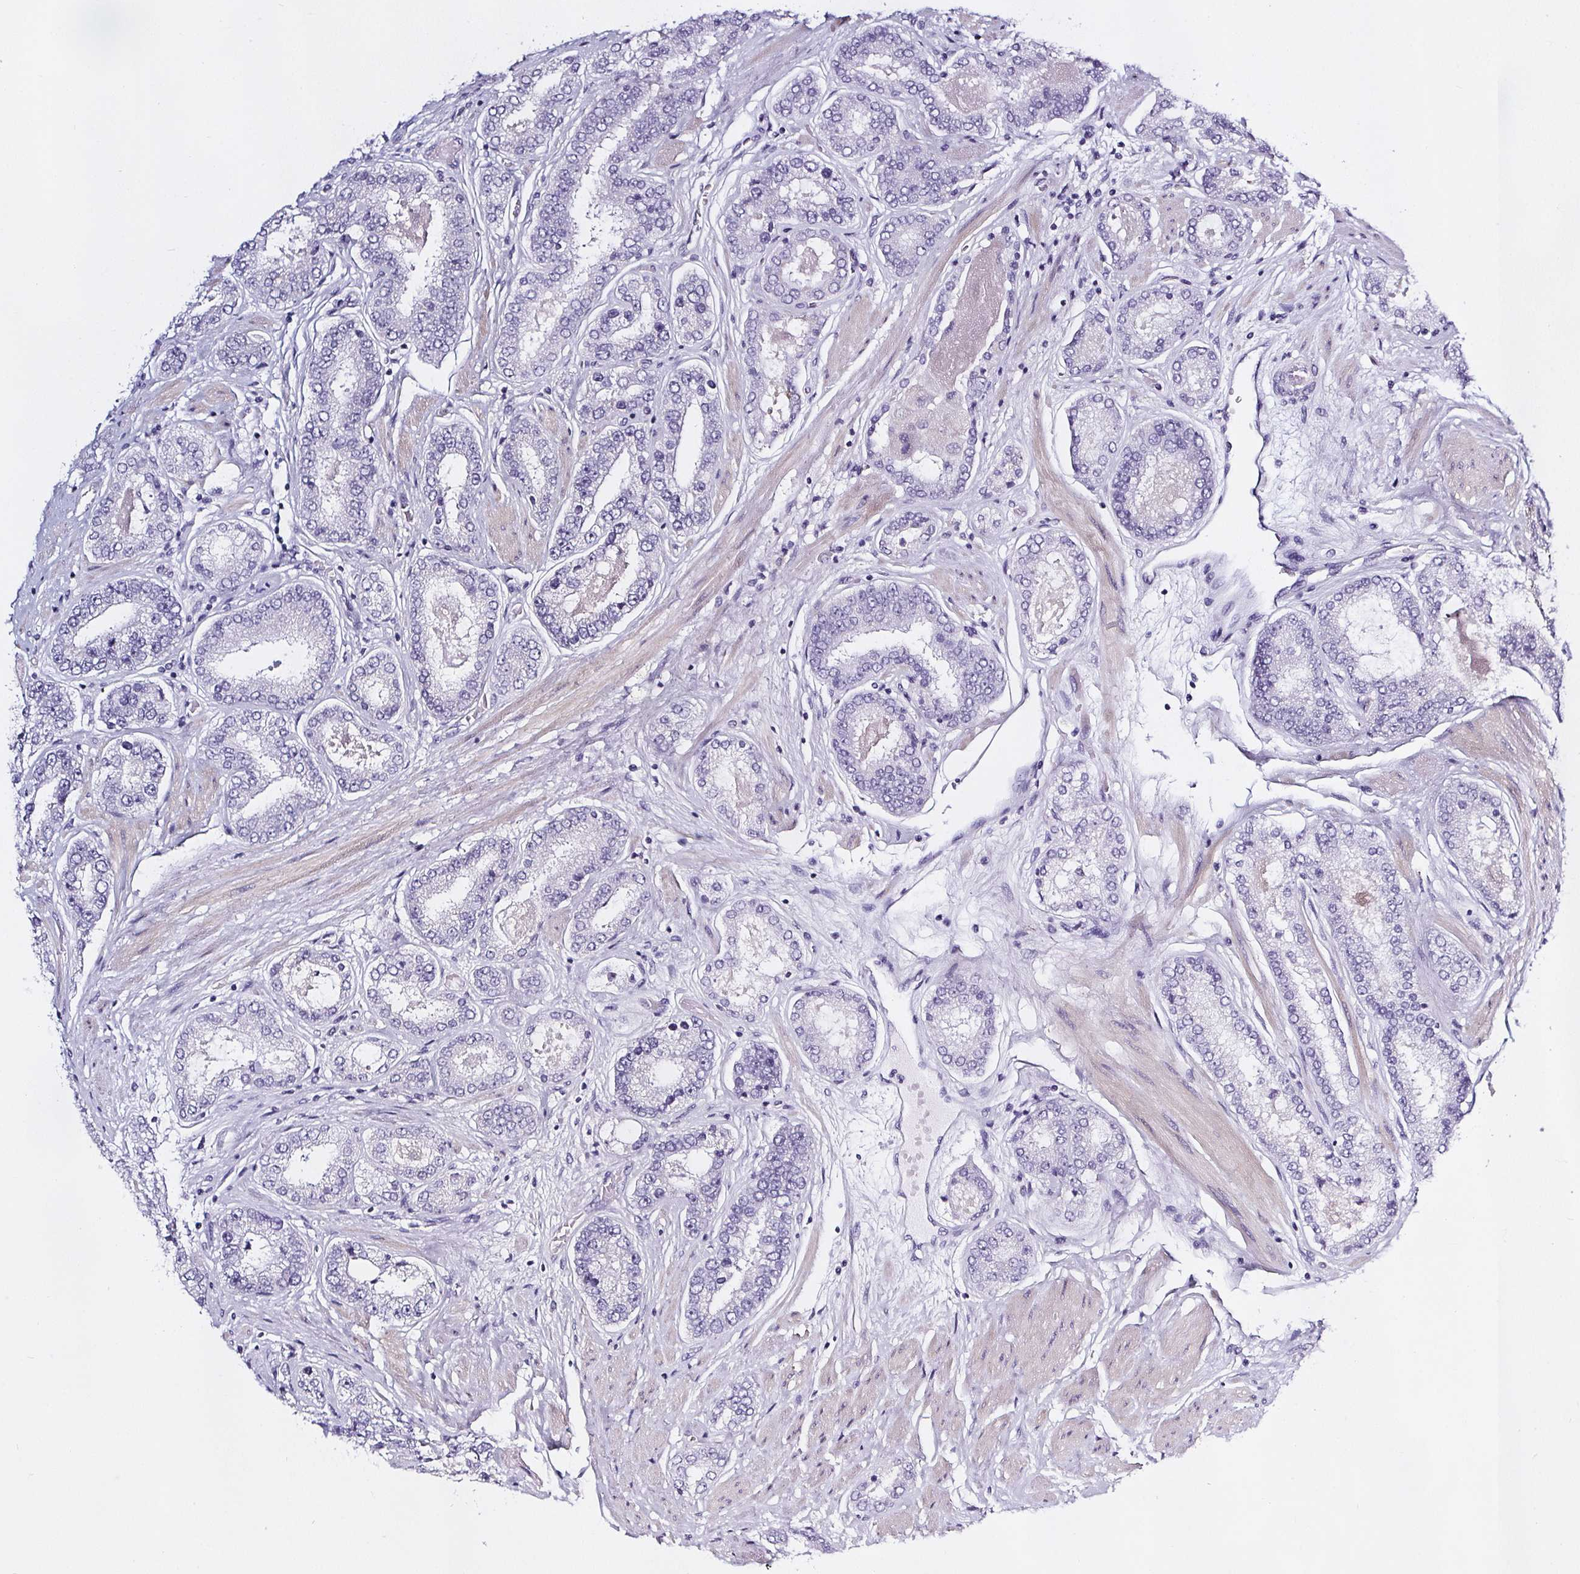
{"staining": {"intensity": "negative", "quantity": "none", "location": "none"}, "tissue": "prostate cancer", "cell_type": "Tumor cells", "image_type": "cancer", "snomed": [{"axis": "morphology", "description": "Adenocarcinoma, High grade"}, {"axis": "topography", "description": "Prostate"}], "caption": "There is no significant expression in tumor cells of prostate high-grade adenocarcinoma.", "gene": "ELAVL2", "patient": {"sex": "male", "age": 63}}